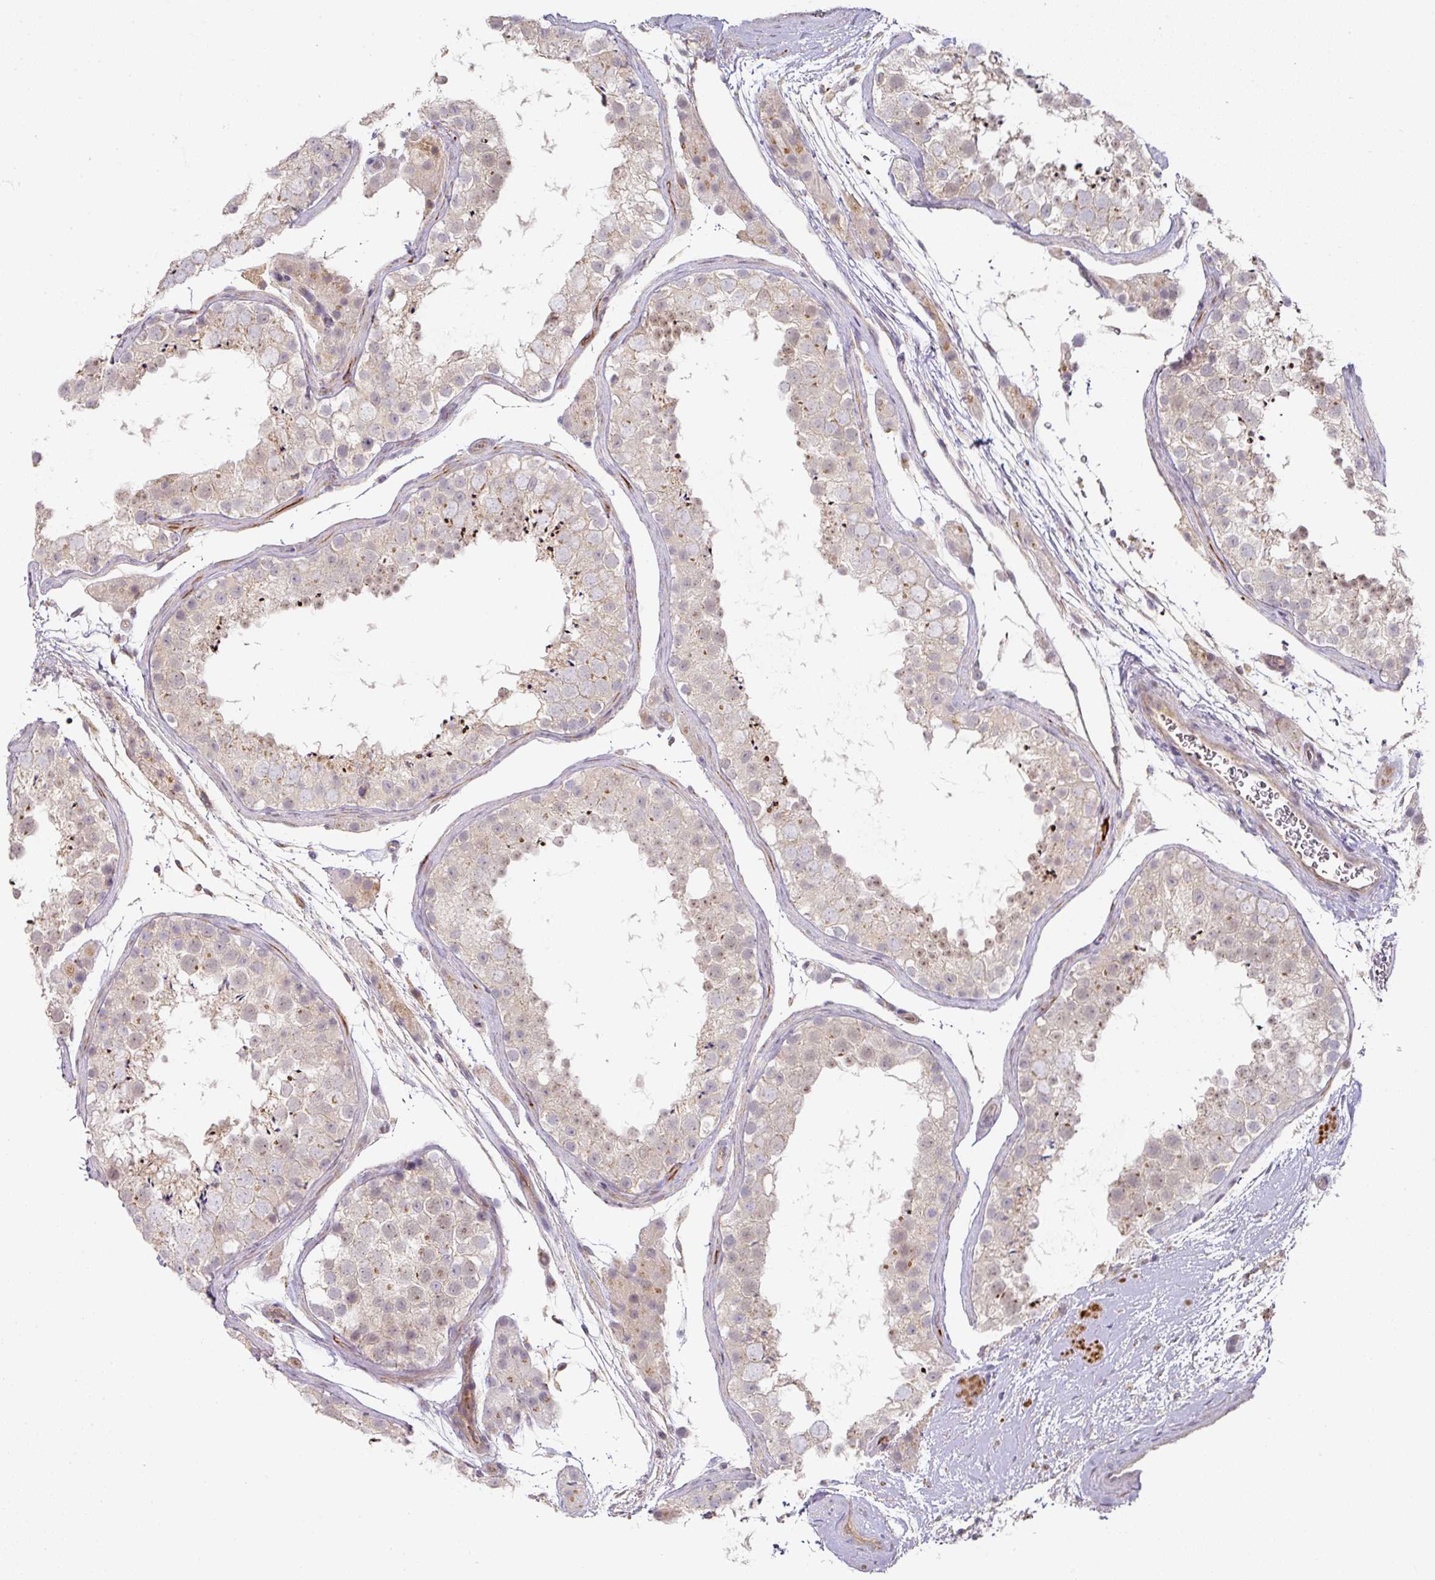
{"staining": {"intensity": "moderate", "quantity": "<25%", "location": "cytoplasmic/membranous"}, "tissue": "testis", "cell_type": "Cells in seminiferous ducts", "image_type": "normal", "snomed": [{"axis": "morphology", "description": "Normal tissue, NOS"}, {"axis": "topography", "description": "Testis"}], "caption": "Testis stained for a protein shows moderate cytoplasmic/membranous positivity in cells in seminiferous ducts. The staining is performed using DAB (3,3'-diaminobenzidine) brown chromogen to label protein expression. The nuclei are counter-stained blue using hematoxylin.", "gene": "TARM1", "patient": {"sex": "male", "age": 41}}